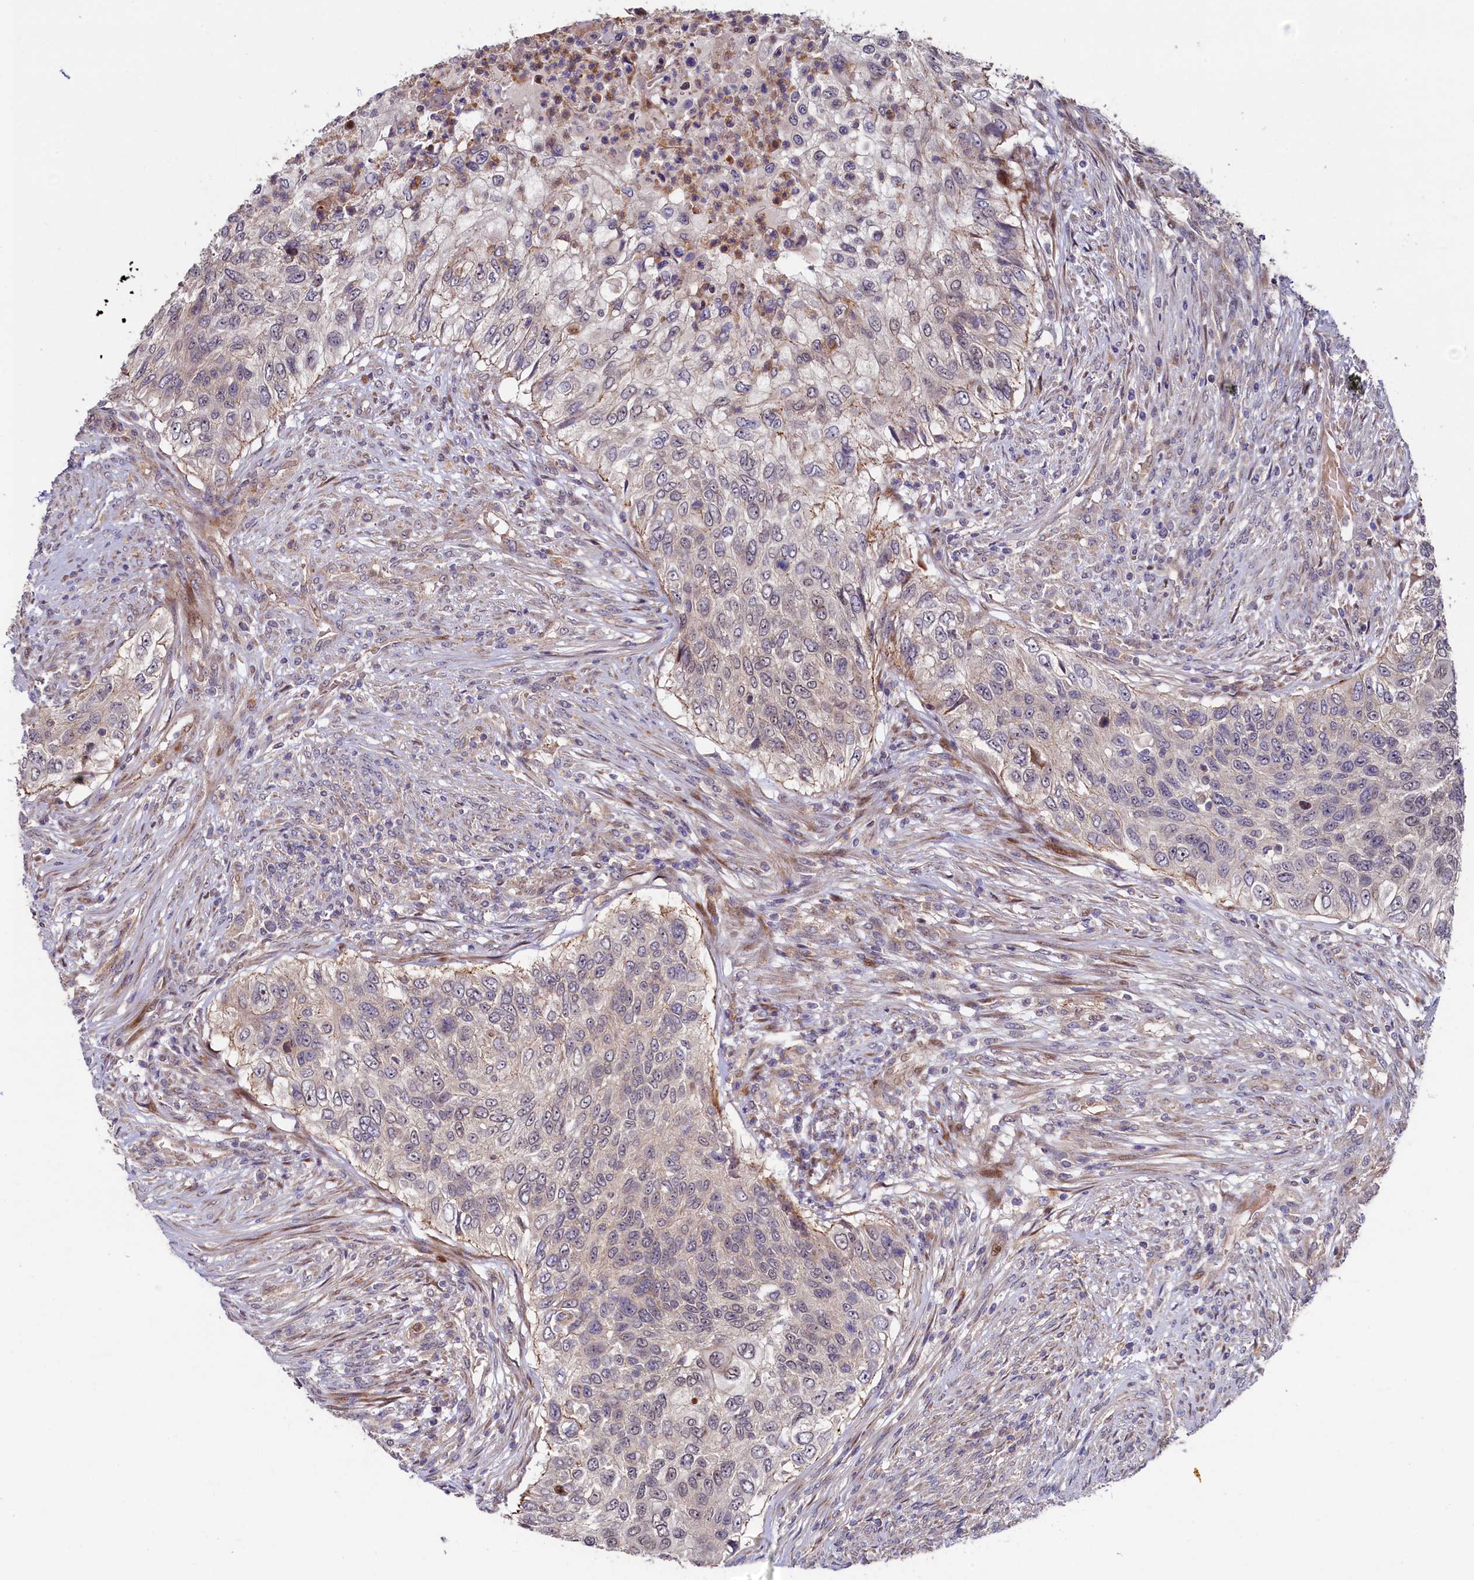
{"staining": {"intensity": "weak", "quantity": "<25%", "location": "cytoplasmic/membranous,nuclear"}, "tissue": "urothelial cancer", "cell_type": "Tumor cells", "image_type": "cancer", "snomed": [{"axis": "morphology", "description": "Urothelial carcinoma, High grade"}, {"axis": "topography", "description": "Urinary bladder"}], "caption": "There is no significant expression in tumor cells of urothelial carcinoma (high-grade). The staining is performed using DAB (3,3'-diaminobenzidine) brown chromogen with nuclei counter-stained in using hematoxylin.", "gene": "PIK3C3", "patient": {"sex": "female", "age": 60}}